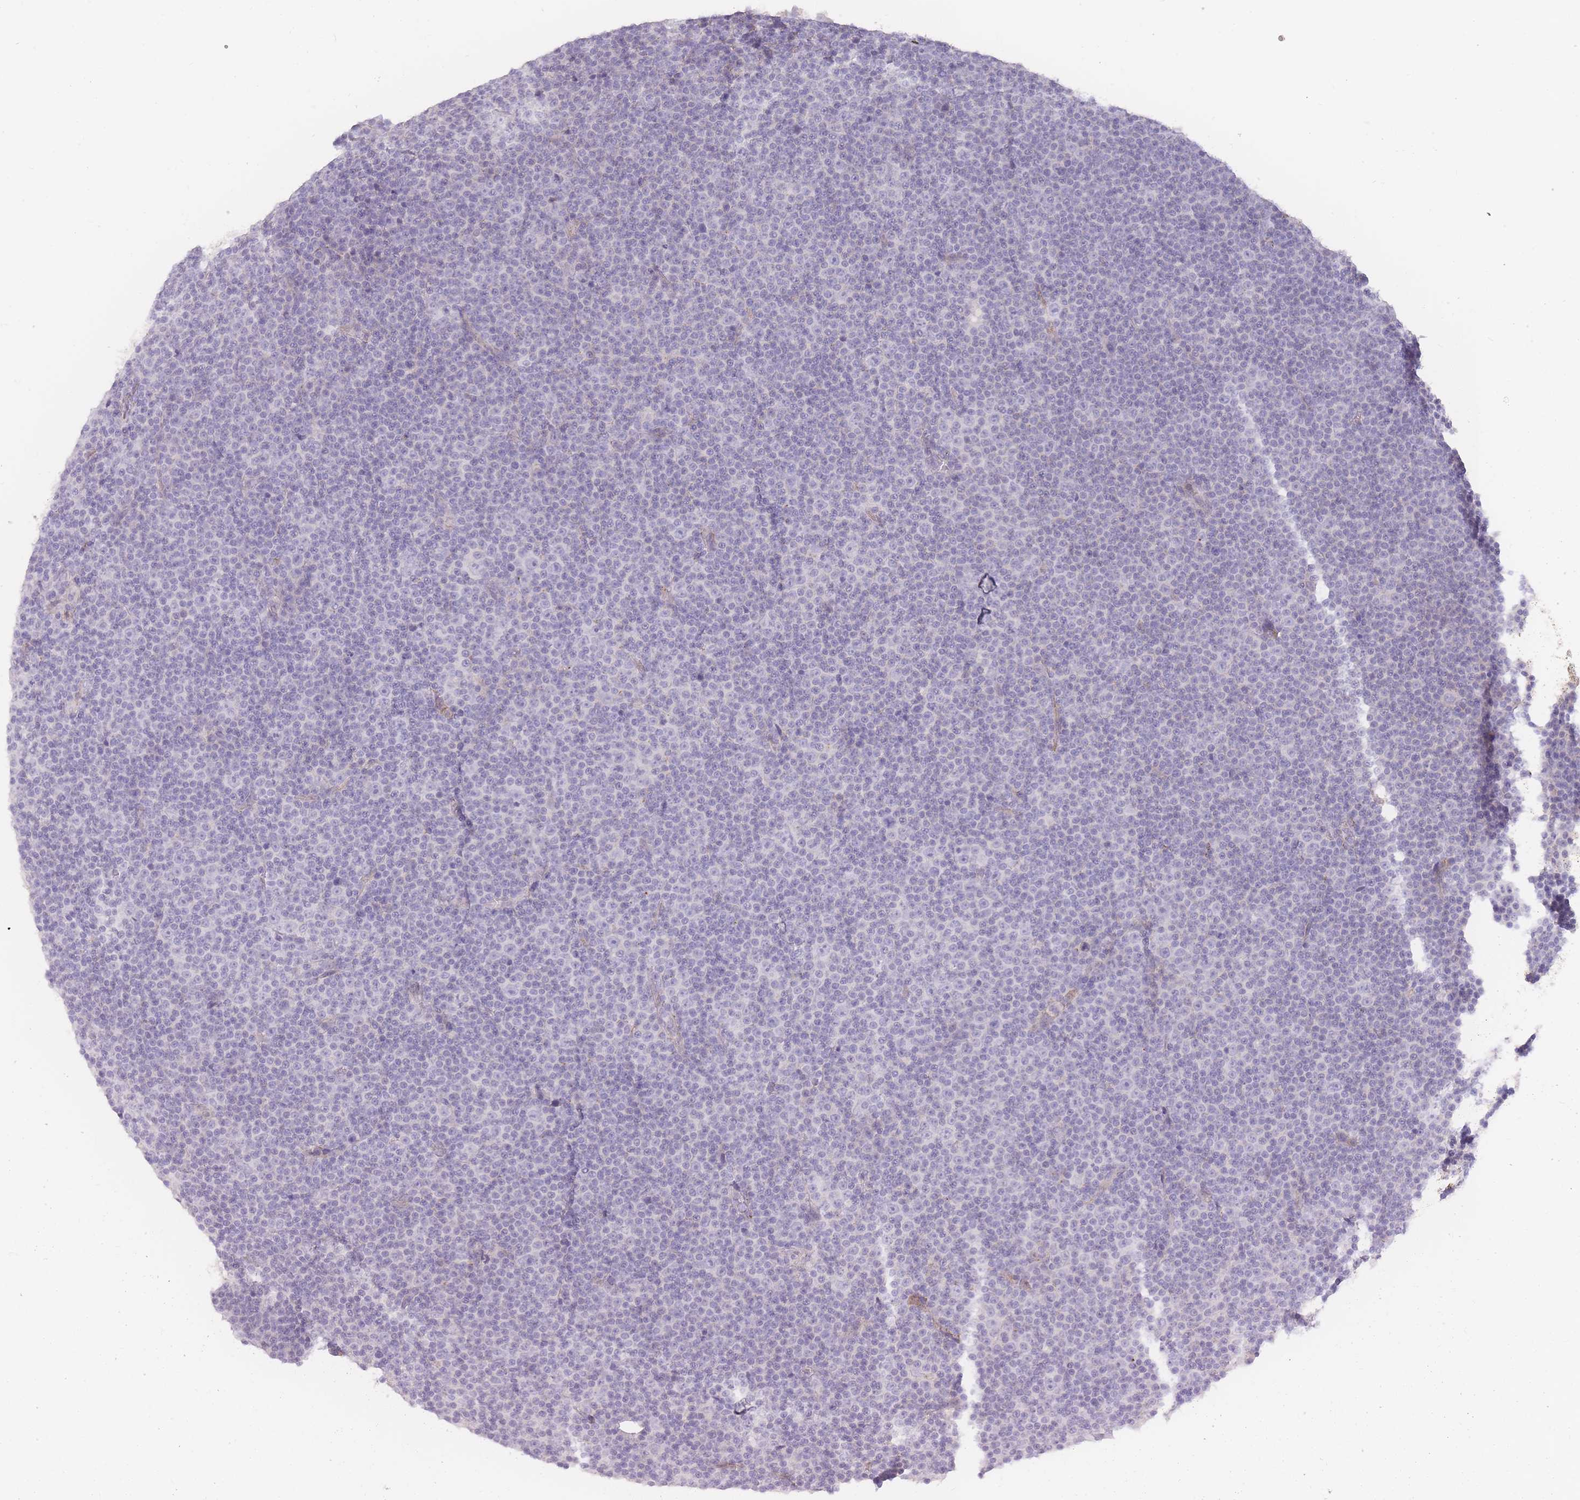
{"staining": {"intensity": "negative", "quantity": "none", "location": "none"}, "tissue": "lymphoma", "cell_type": "Tumor cells", "image_type": "cancer", "snomed": [{"axis": "morphology", "description": "Malignant lymphoma, non-Hodgkin's type, Low grade"}, {"axis": "topography", "description": "Lymph node"}], "caption": "Immunohistochemistry of lymphoma displays no staining in tumor cells.", "gene": "PRG4", "patient": {"sex": "female", "age": 67}}